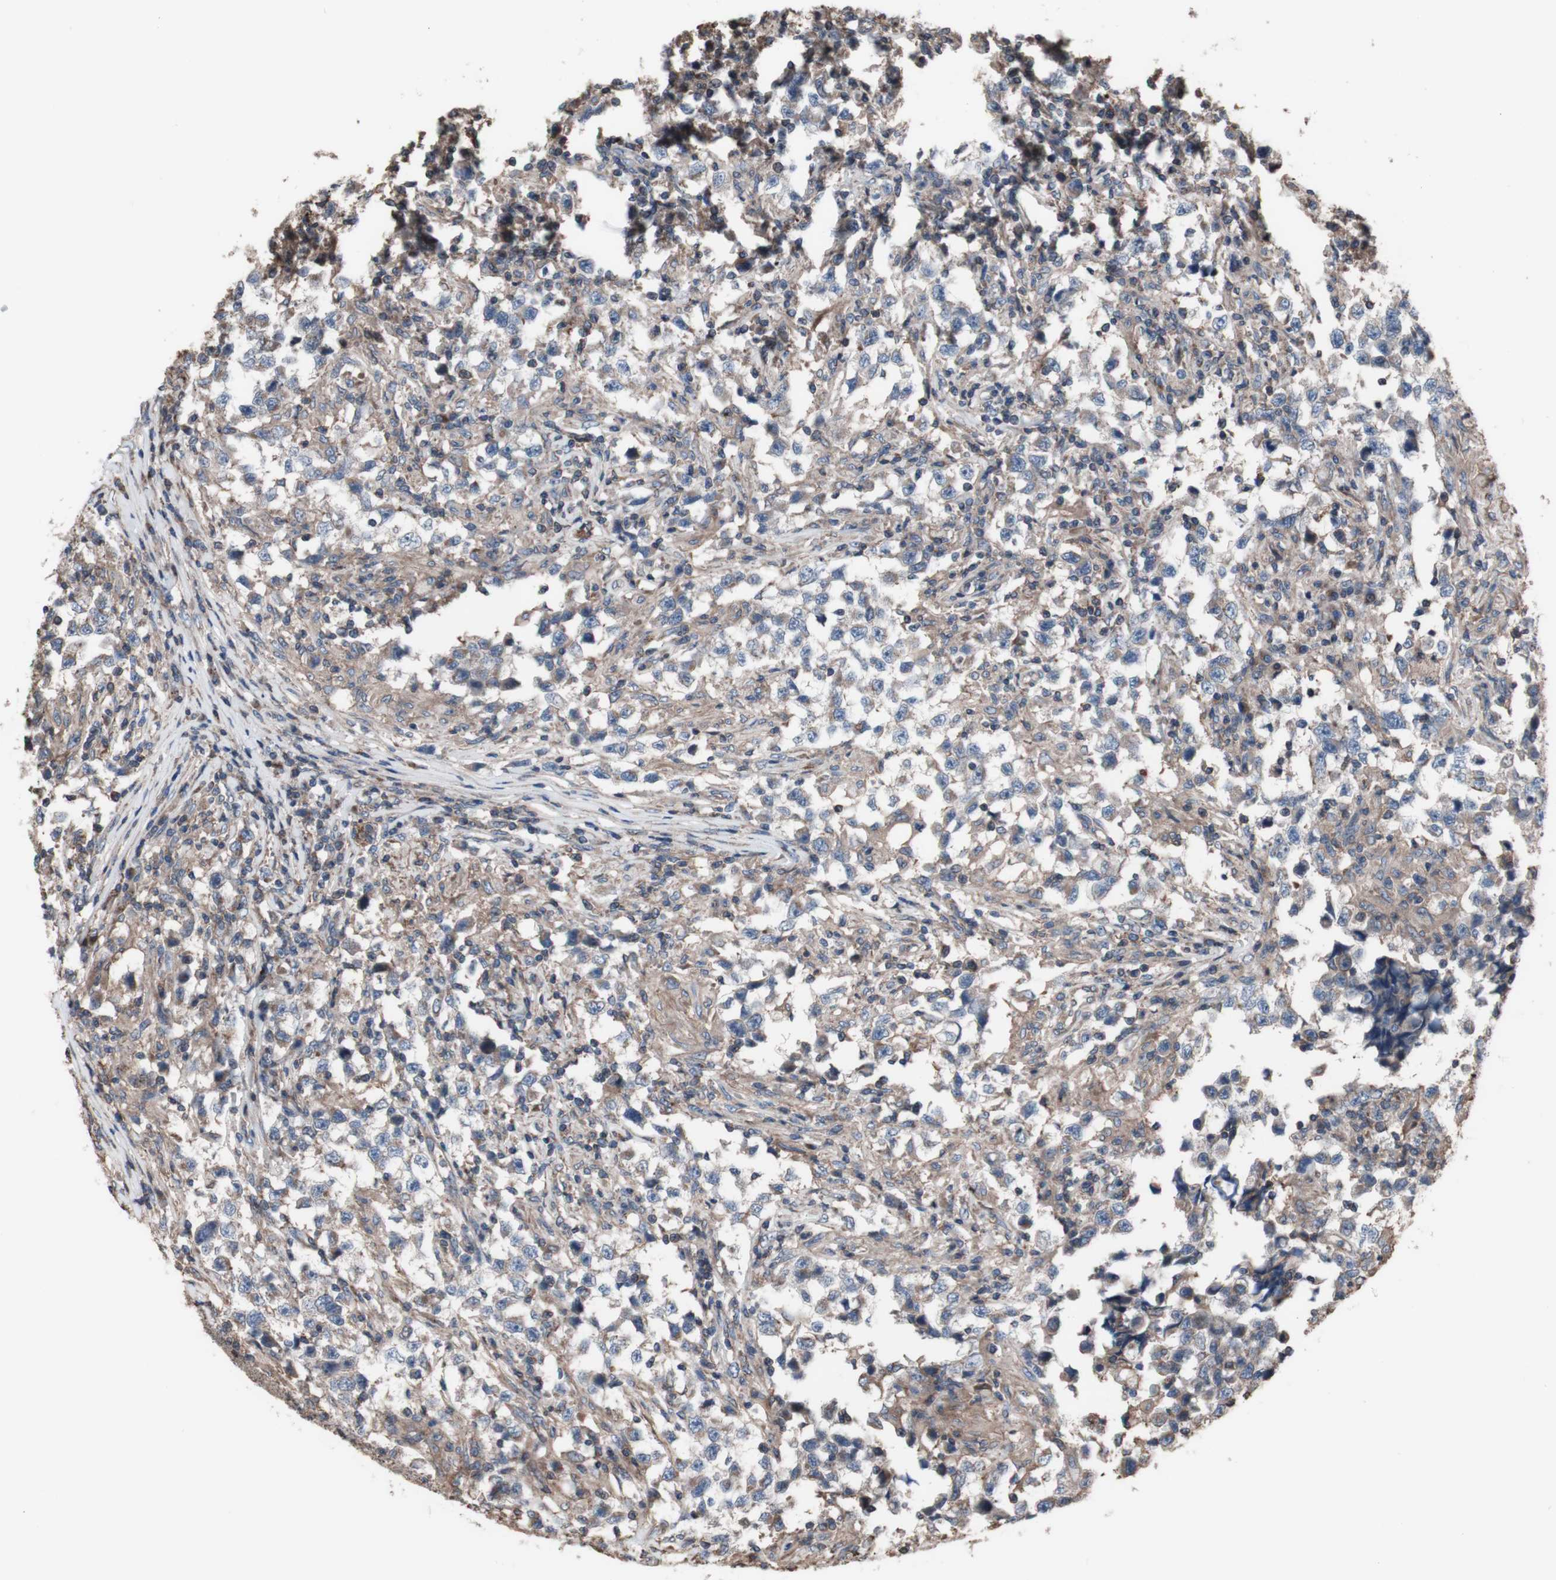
{"staining": {"intensity": "weak", "quantity": ">75%", "location": "cytoplasmic/membranous"}, "tissue": "testis cancer", "cell_type": "Tumor cells", "image_type": "cancer", "snomed": [{"axis": "morphology", "description": "Carcinoma, Embryonal, NOS"}, {"axis": "topography", "description": "Testis"}], "caption": "IHC of testis cancer (embryonal carcinoma) demonstrates low levels of weak cytoplasmic/membranous staining in approximately >75% of tumor cells. (IHC, brightfield microscopy, high magnification).", "gene": "COPB1", "patient": {"sex": "male", "age": 21}}